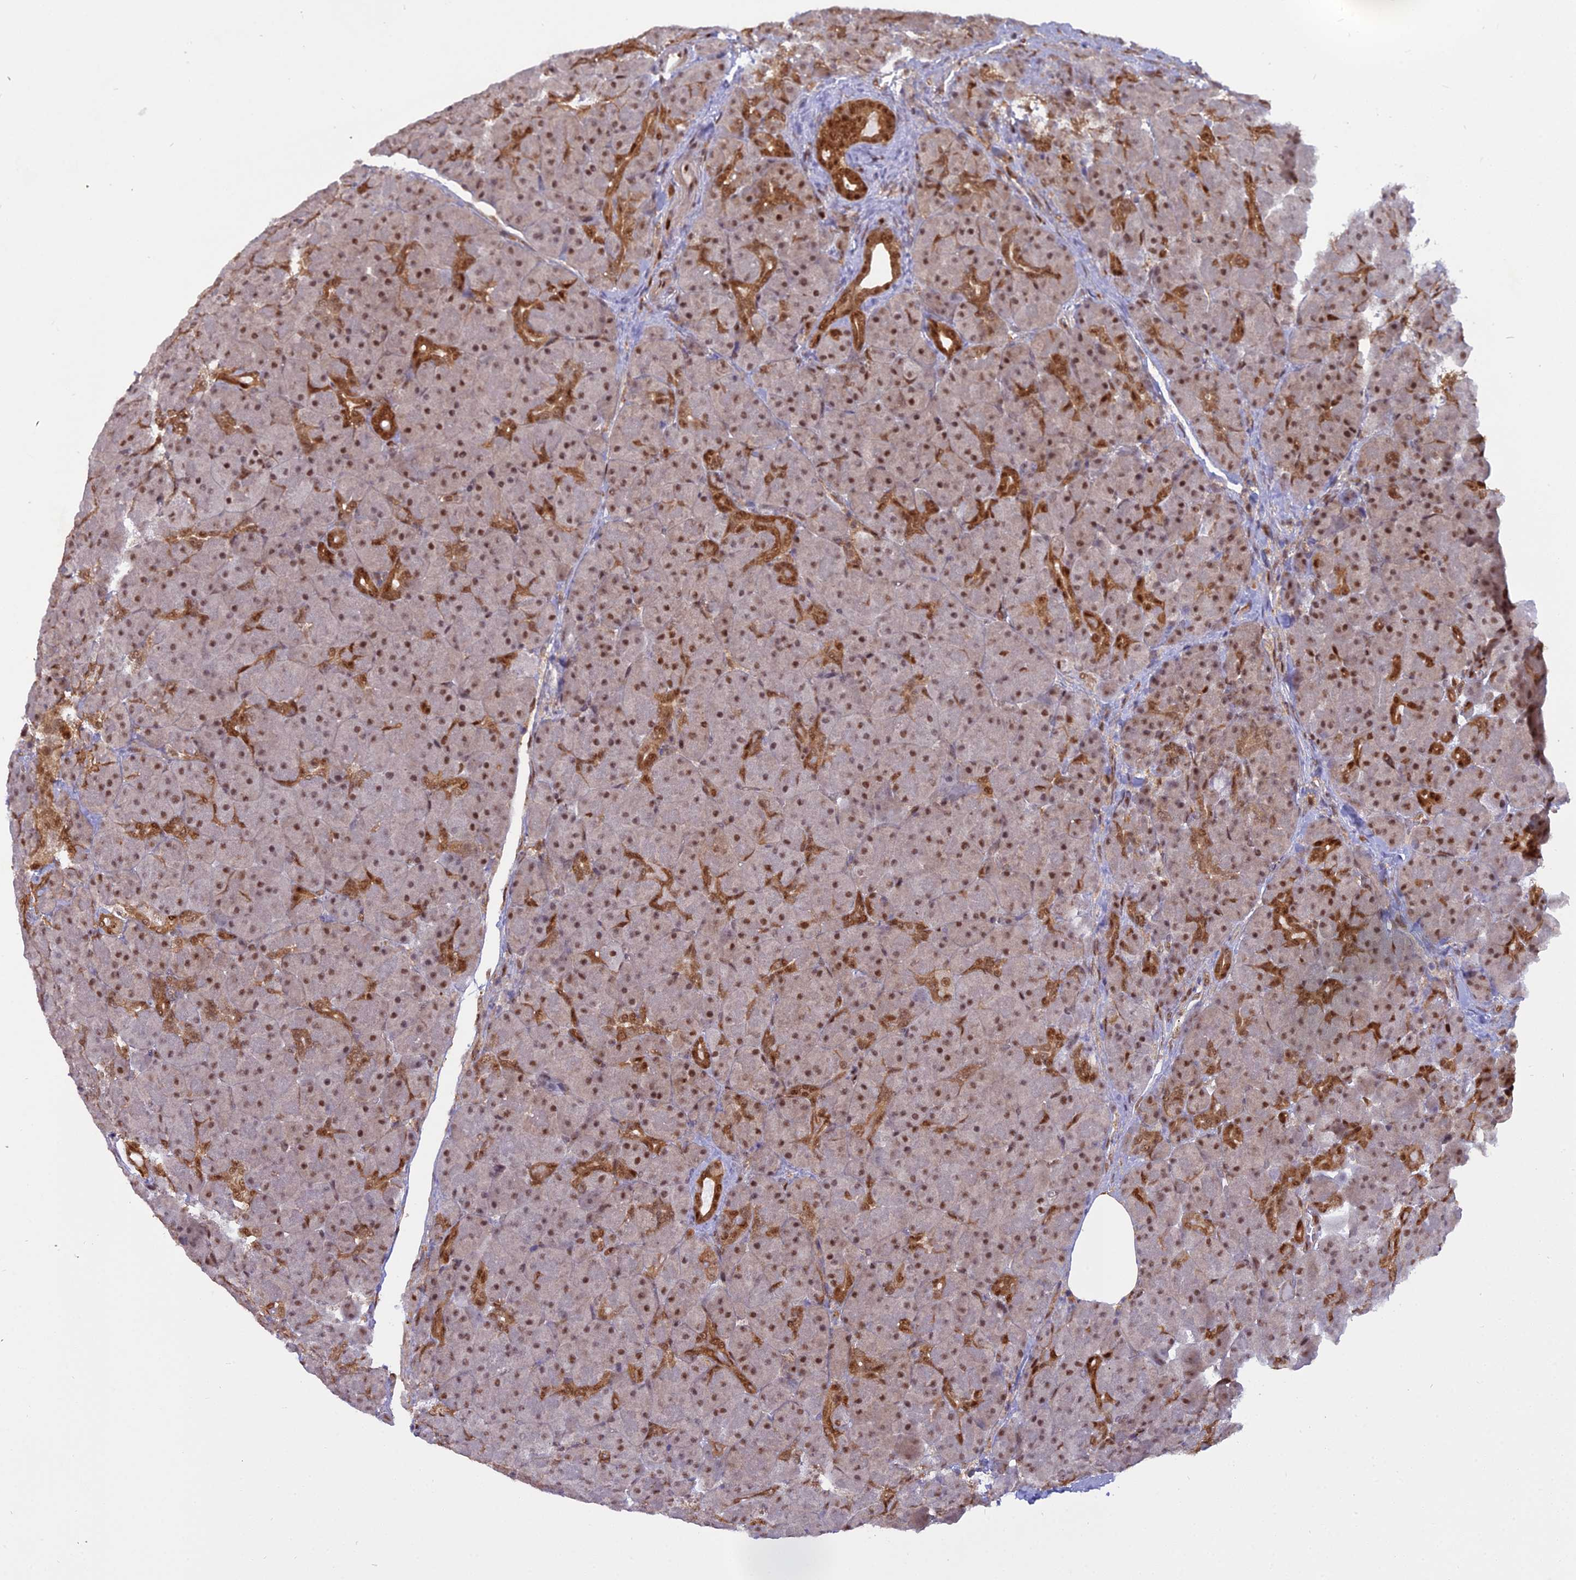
{"staining": {"intensity": "moderate", "quantity": ">75%", "location": "cytoplasmic/membranous,nuclear"}, "tissue": "pancreas", "cell_type": "Exocrine glandular cells", "image_type": "normal", "snomed": [{"axis": "morphology", "description": "Normal tissue, NOS"}, {"axis": "topography", "description": "Pancreas"}], "caption": "High-power microscopy captured an immunohistochemistry (IHC) photomicrograph of unremarkable pancreas, revealing moderate cytoplasmic/membranous,nuclear expression in about >75% of exocrine glandular cells.", "gene": "NPEPL1", "patient": {"sex": "male", "age": 66}}